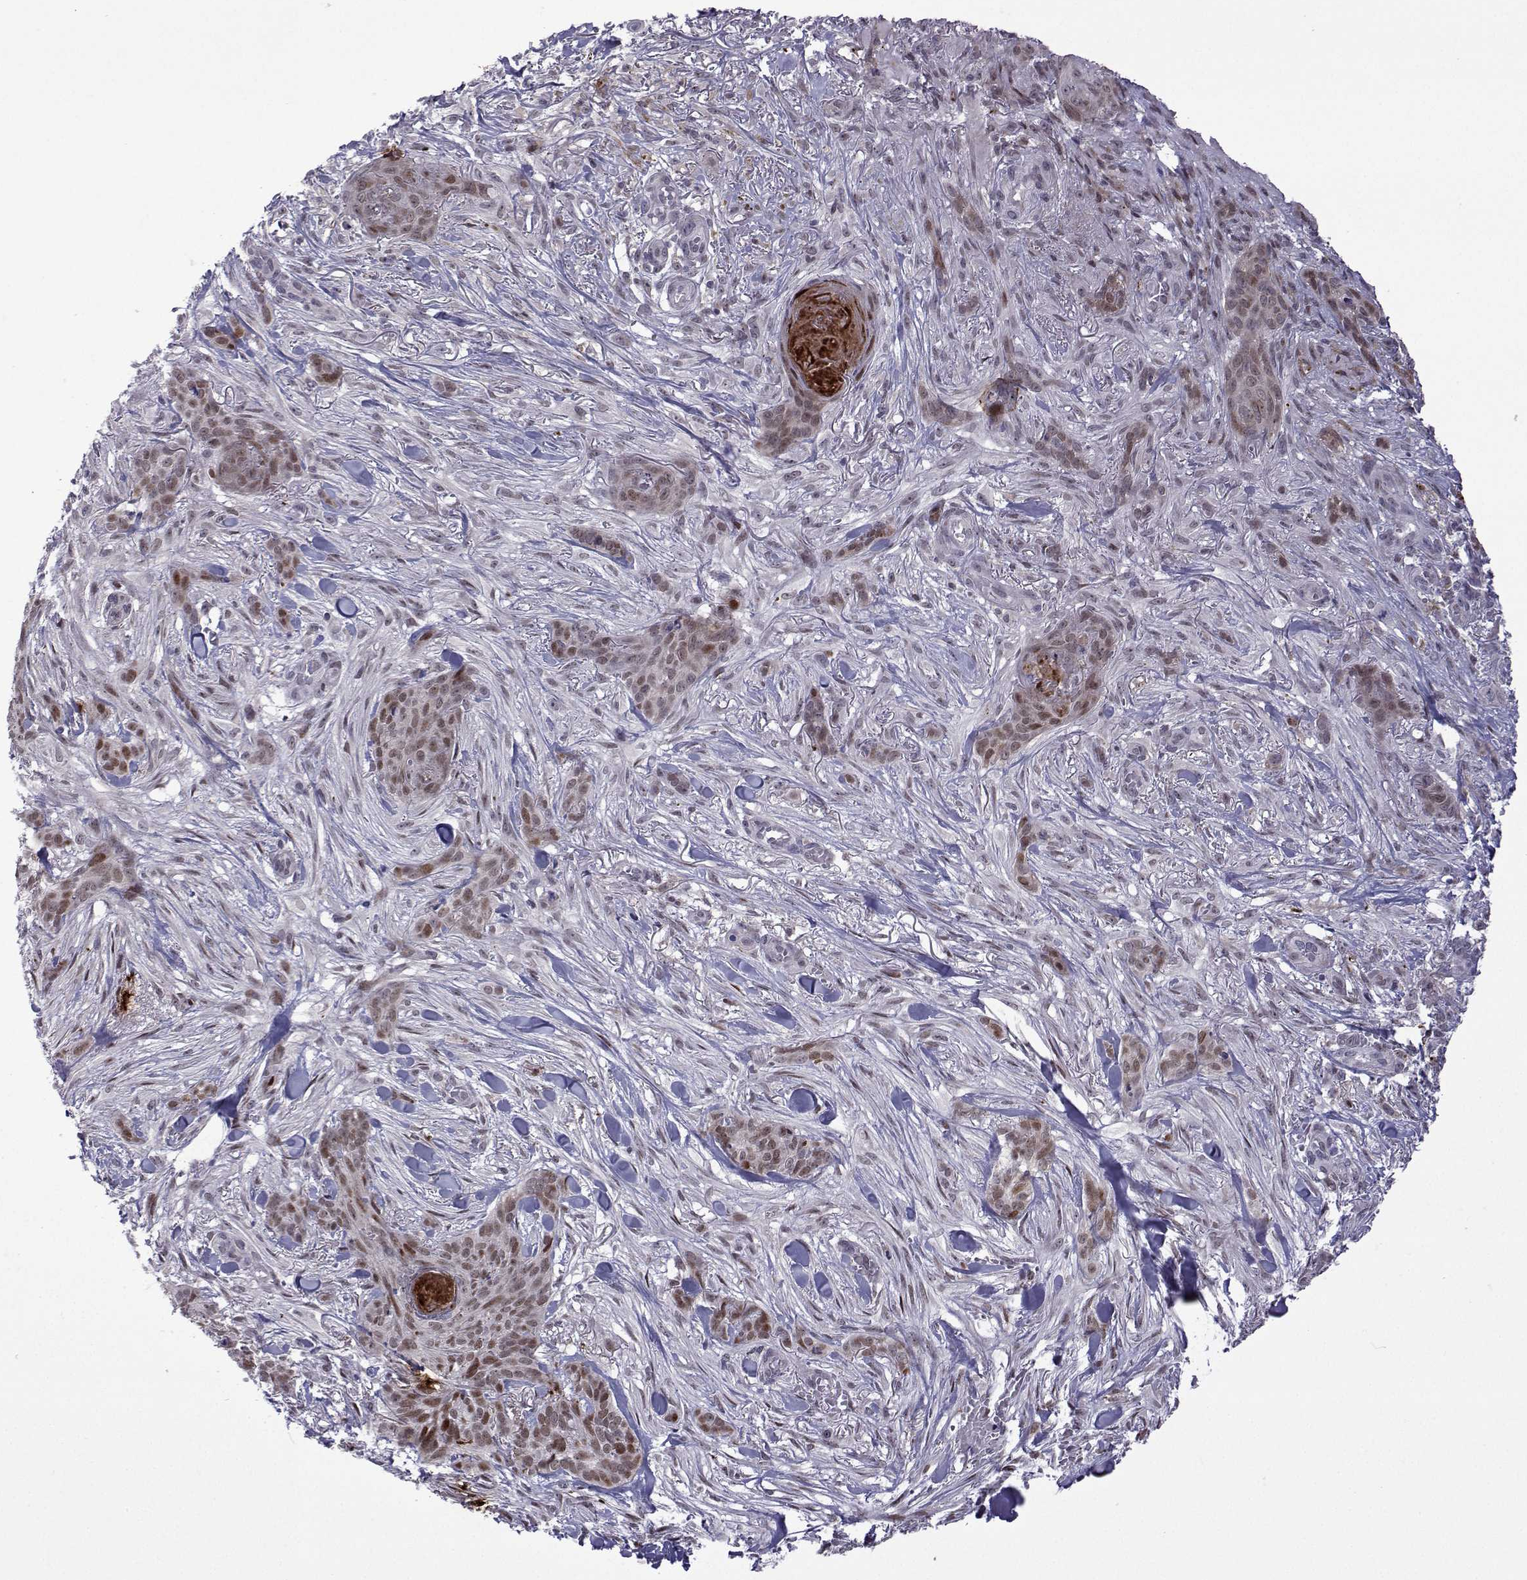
{"staining": {"intensity": "weak", "quantity": ">75%", "location": "nuclear"}, "tissue": "skin cancer", "cell_type": "Tumor cells", "image_type": "cancer", "snomed": [{"axis": "morphology", "description": "Basal cell carcinoma"}, {"axis": "topography", "description": "Skin"}], "caption": "About >75% of tumor cells in human basal cell carcinoma (skin) demonstrate weak nuclear protein expression as visualized by brown immunohistochemical staining.", "gene": "EFCAB3", "patient": {"sex": "female", "age": 61}}